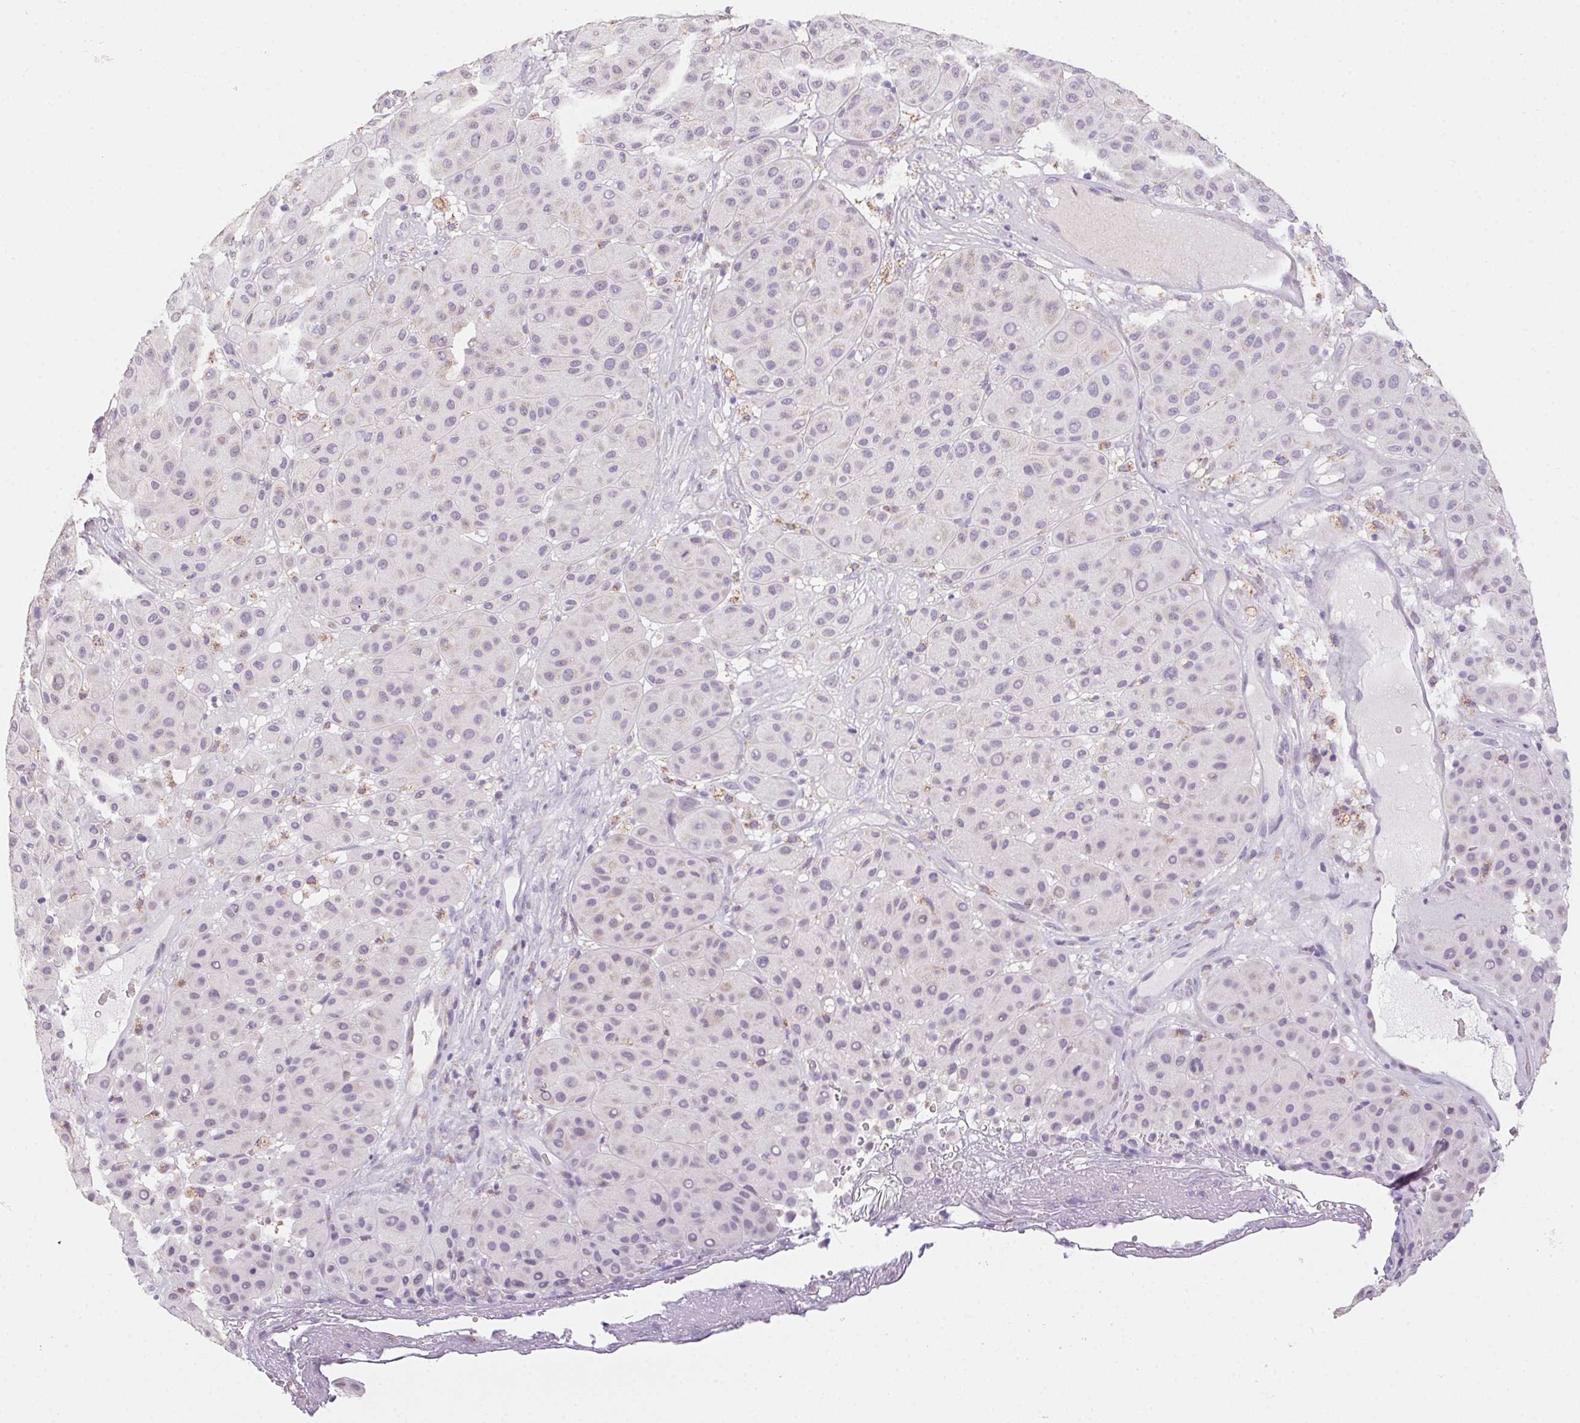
{"staining": {"intensity": "negative", "quantity": "none", "location": "none"}, "tissue": "melanoma", "cell_type": "Tumor cells", "image_type": "cancer", "snomed": [{"axis": "morphology", "description": "Malignant melanoma, Metastatic site"}, {"axis": "topography", "description": "Smooth muscle"}], "caption": "Tumor cells are negative for protein expression in human melanoma.", "gene": "PRPH", "patient": {"sex": "male", "age": 41}}